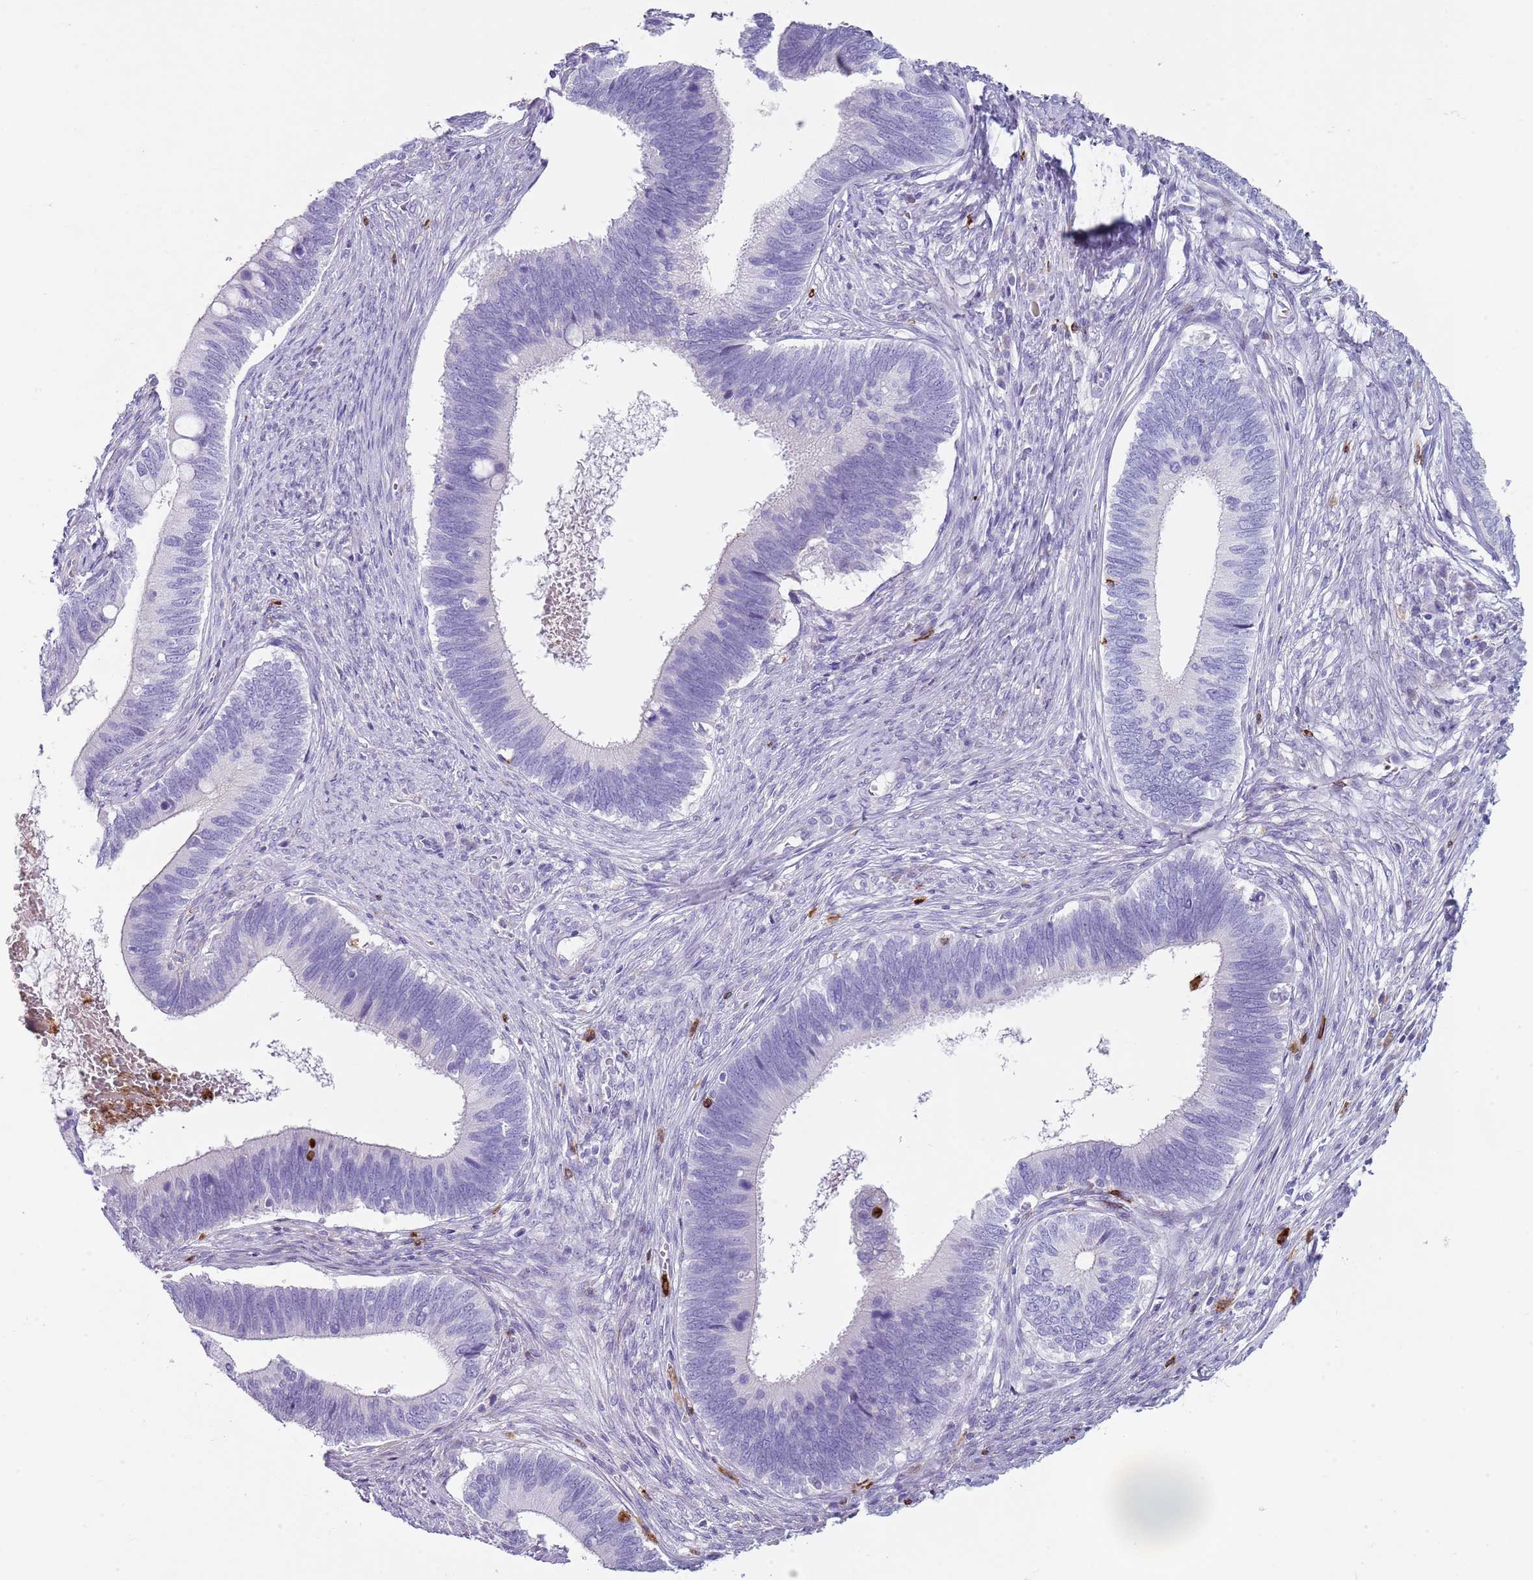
{"staining": {"intensity": "negative", "quantity": "none", "location": "none"}, "tissue": "cervical cancer", "cell_type": "Tumor cells", "image_type": "cancer", "snomed": [{"axis": "morphology", "description": "Adenocarcinoma, NOS"}, {"axis": "topography", "description": "Cervix"}], "caption": "Immunohistochemical staining of adenocarcinoma (cervical) shows no significant staining in tumor cells.", "gene": "CD177", "patient": {"sex": "female", "age": 42}}